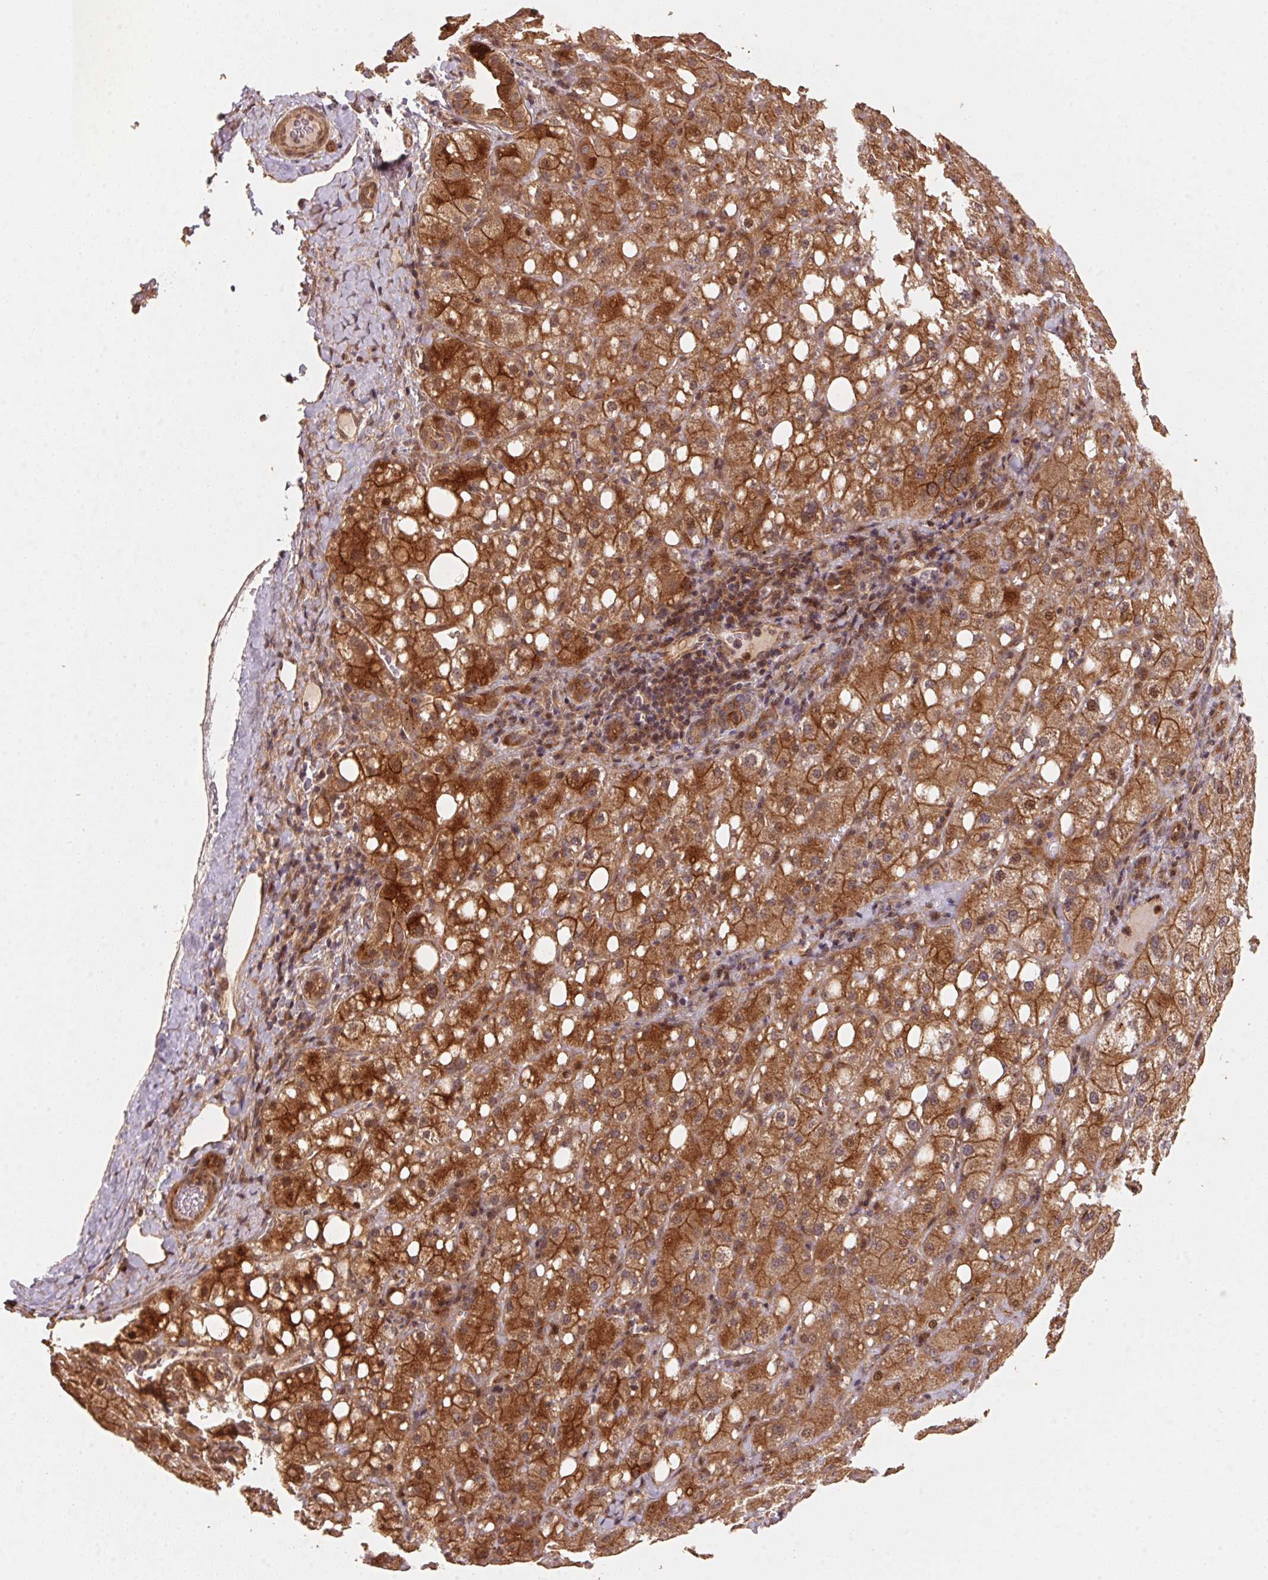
{"staining": {"intensity": "strong", "quantity": "25%-75%", "location": "cytoplasmic/membranous"}, "tissue": "liver cancer", "cell_type": "Tumor cells", "image_type": "cancer", "snomed": [{"axis": "morphology", "description": "Carcinoma, Hepatocellular, NOS"}, {"axis": "topography", "description": "Liver"}], "caption": "Immunohistochemistry (IHC) of human liver hepatocellular carcinoma demonstrates high levels of strong cytoplasmic/membranous expression in about 25%-75% of tumor cells.", "gene": "TMEM222", "patient": {"sex": "male", "age": 67}}